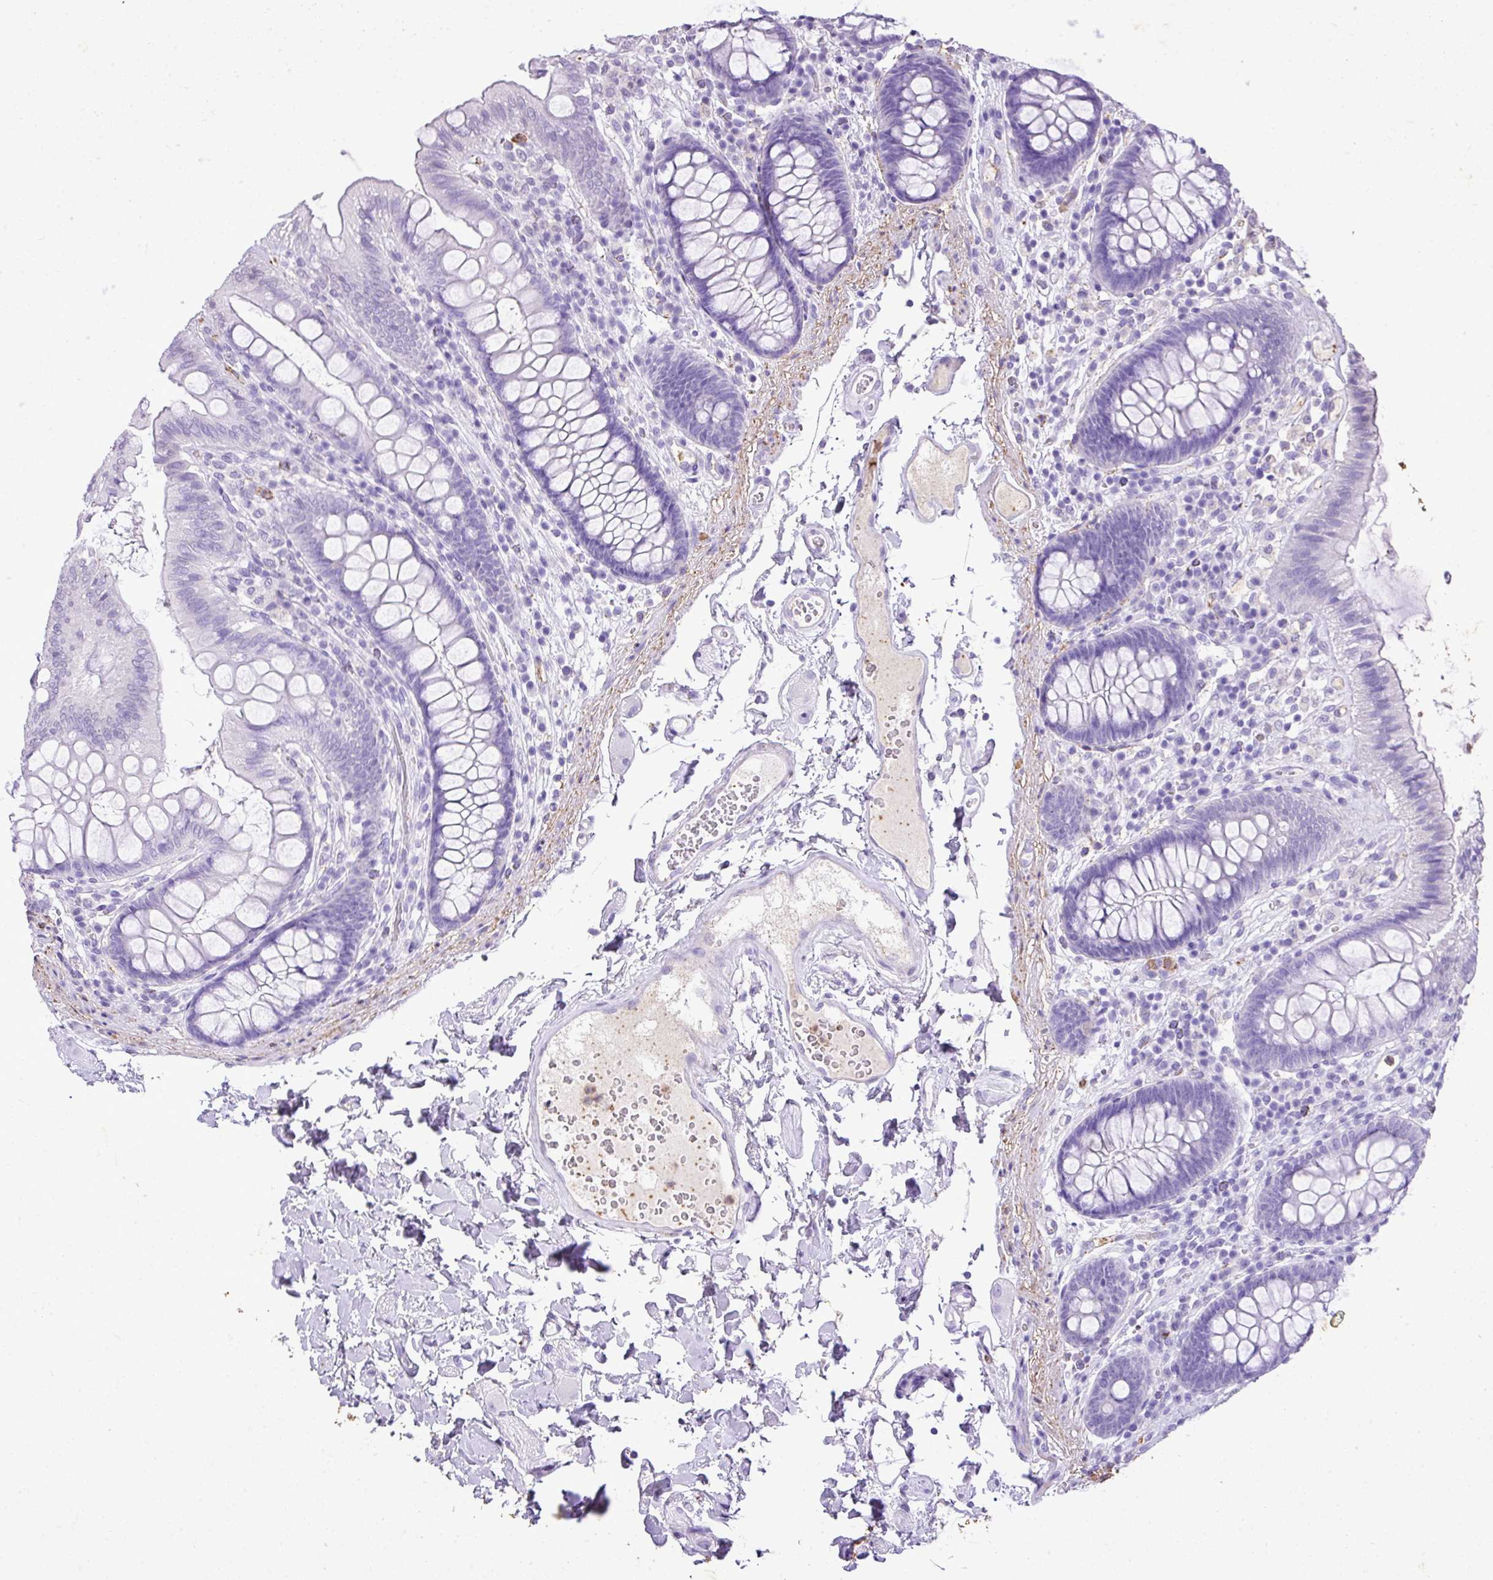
{"staining": {"intensity": "negative", "quantity": "none", "location": "none"}, "tissue": "colon", "cell_type": "Endothelial cells", "image_type": "normal", "snomed": [{"axis": "morphology", "description": "Normal tissue, NOS"}, {"axis": "topography", "description": "Colon"}], "caption": "IHC micrograph of benign human colon stained for a protein (brown), which displays no positivity in endothelial cells.", "gene": "KCNJ11", "patient": {"sex": "male", "age": 84}}